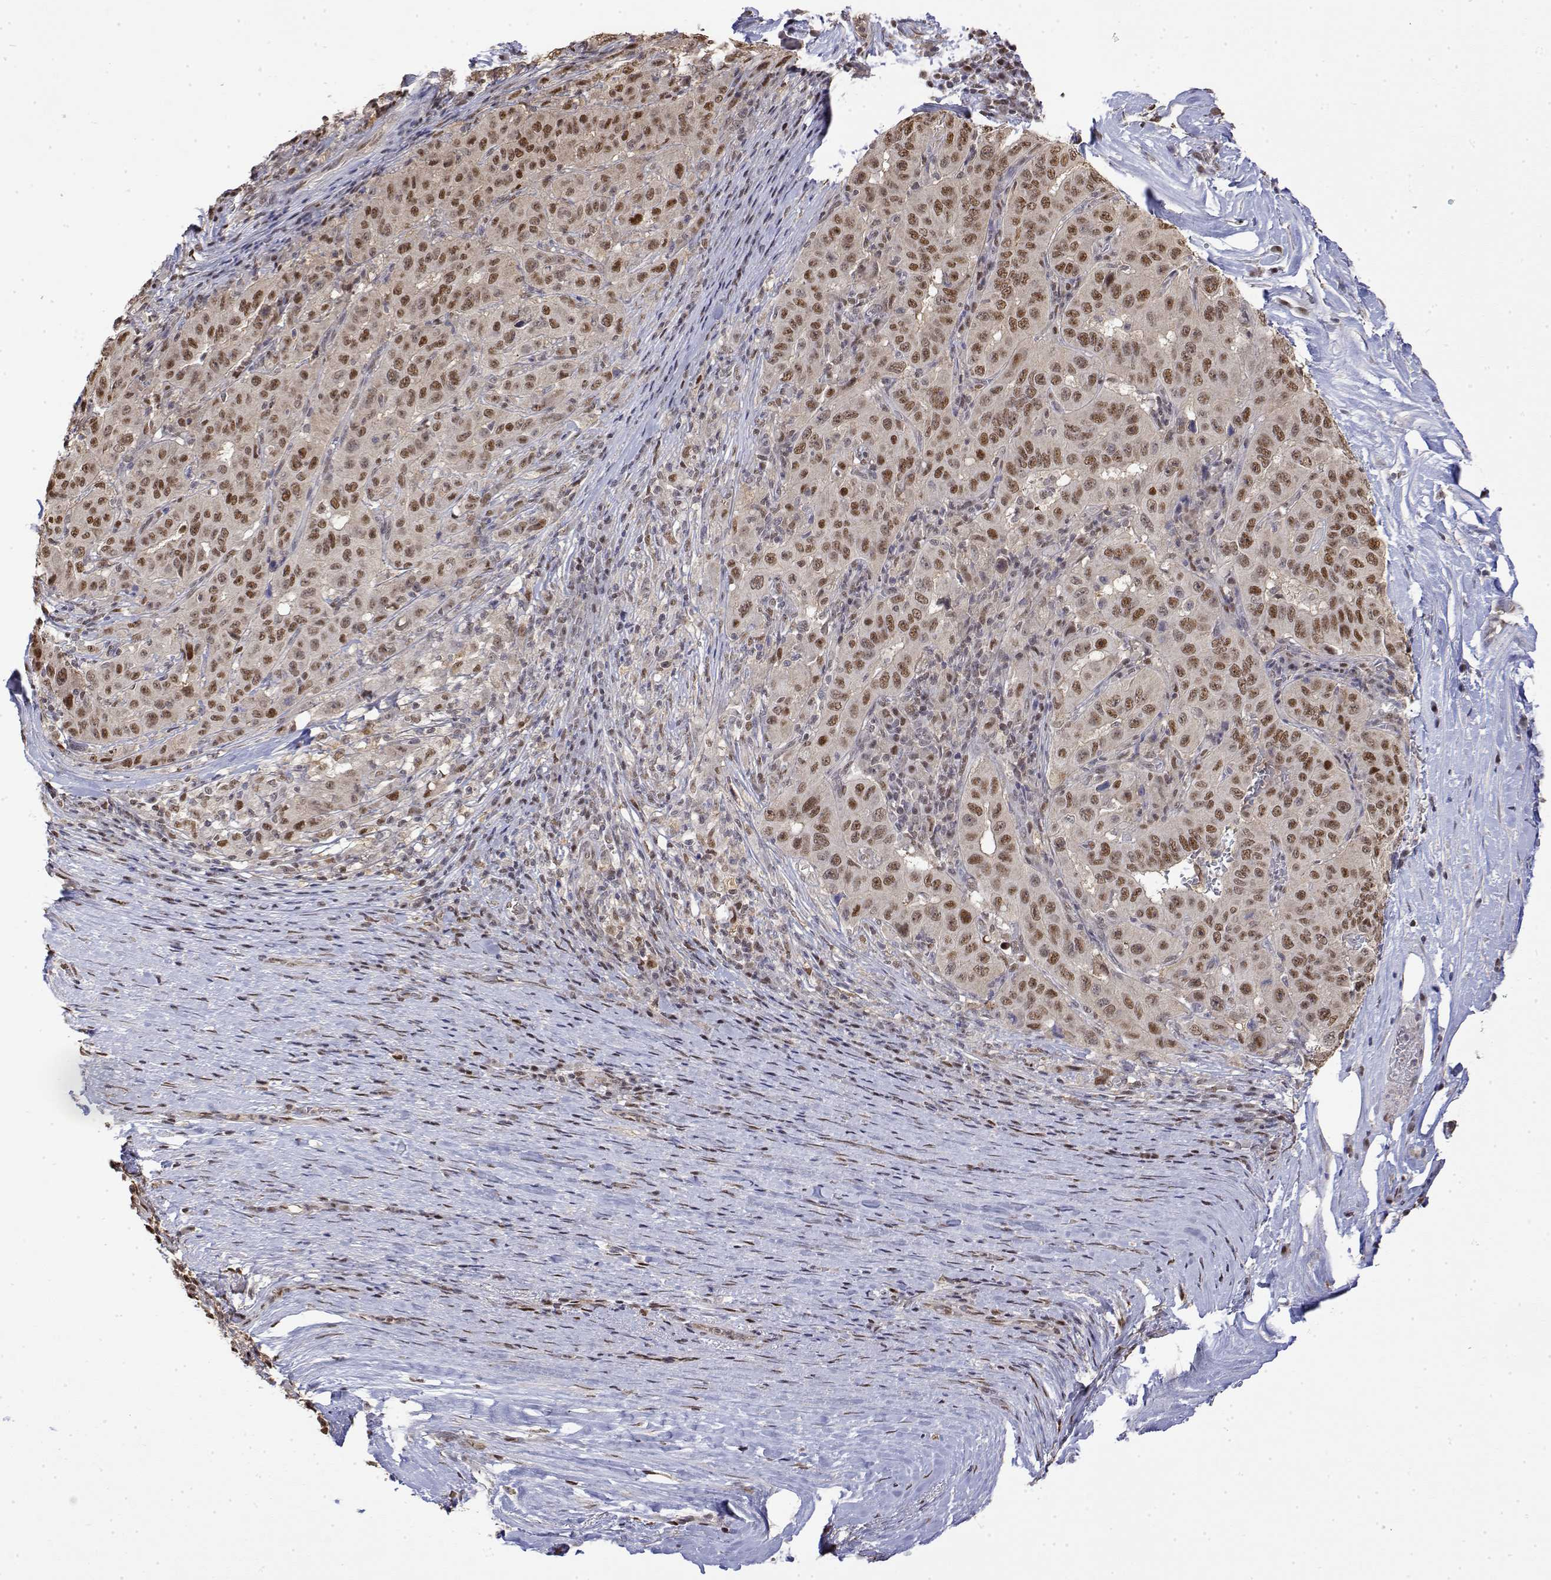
{"staining": {"intensity": "moderate", "quantity": ">75%", "location": "nuclear"}, "tissue": "pancreatic cancer", "cell_type": "Tumor cells", "image_type": "cancer", "snomed": [{"axis": "morphology", "description": "Adenocarcinoma, NOS"}, {"axis": "topography", "description": "Pancreas"}], "caption": "The micrograph demonstrates staining of pancreatic adenocarcinoma, revealing moderate nuclear protein positivity (brown color) within tumor cells.", "gene": "TPI1", "patient": {"sex": "male", "age": 63}}